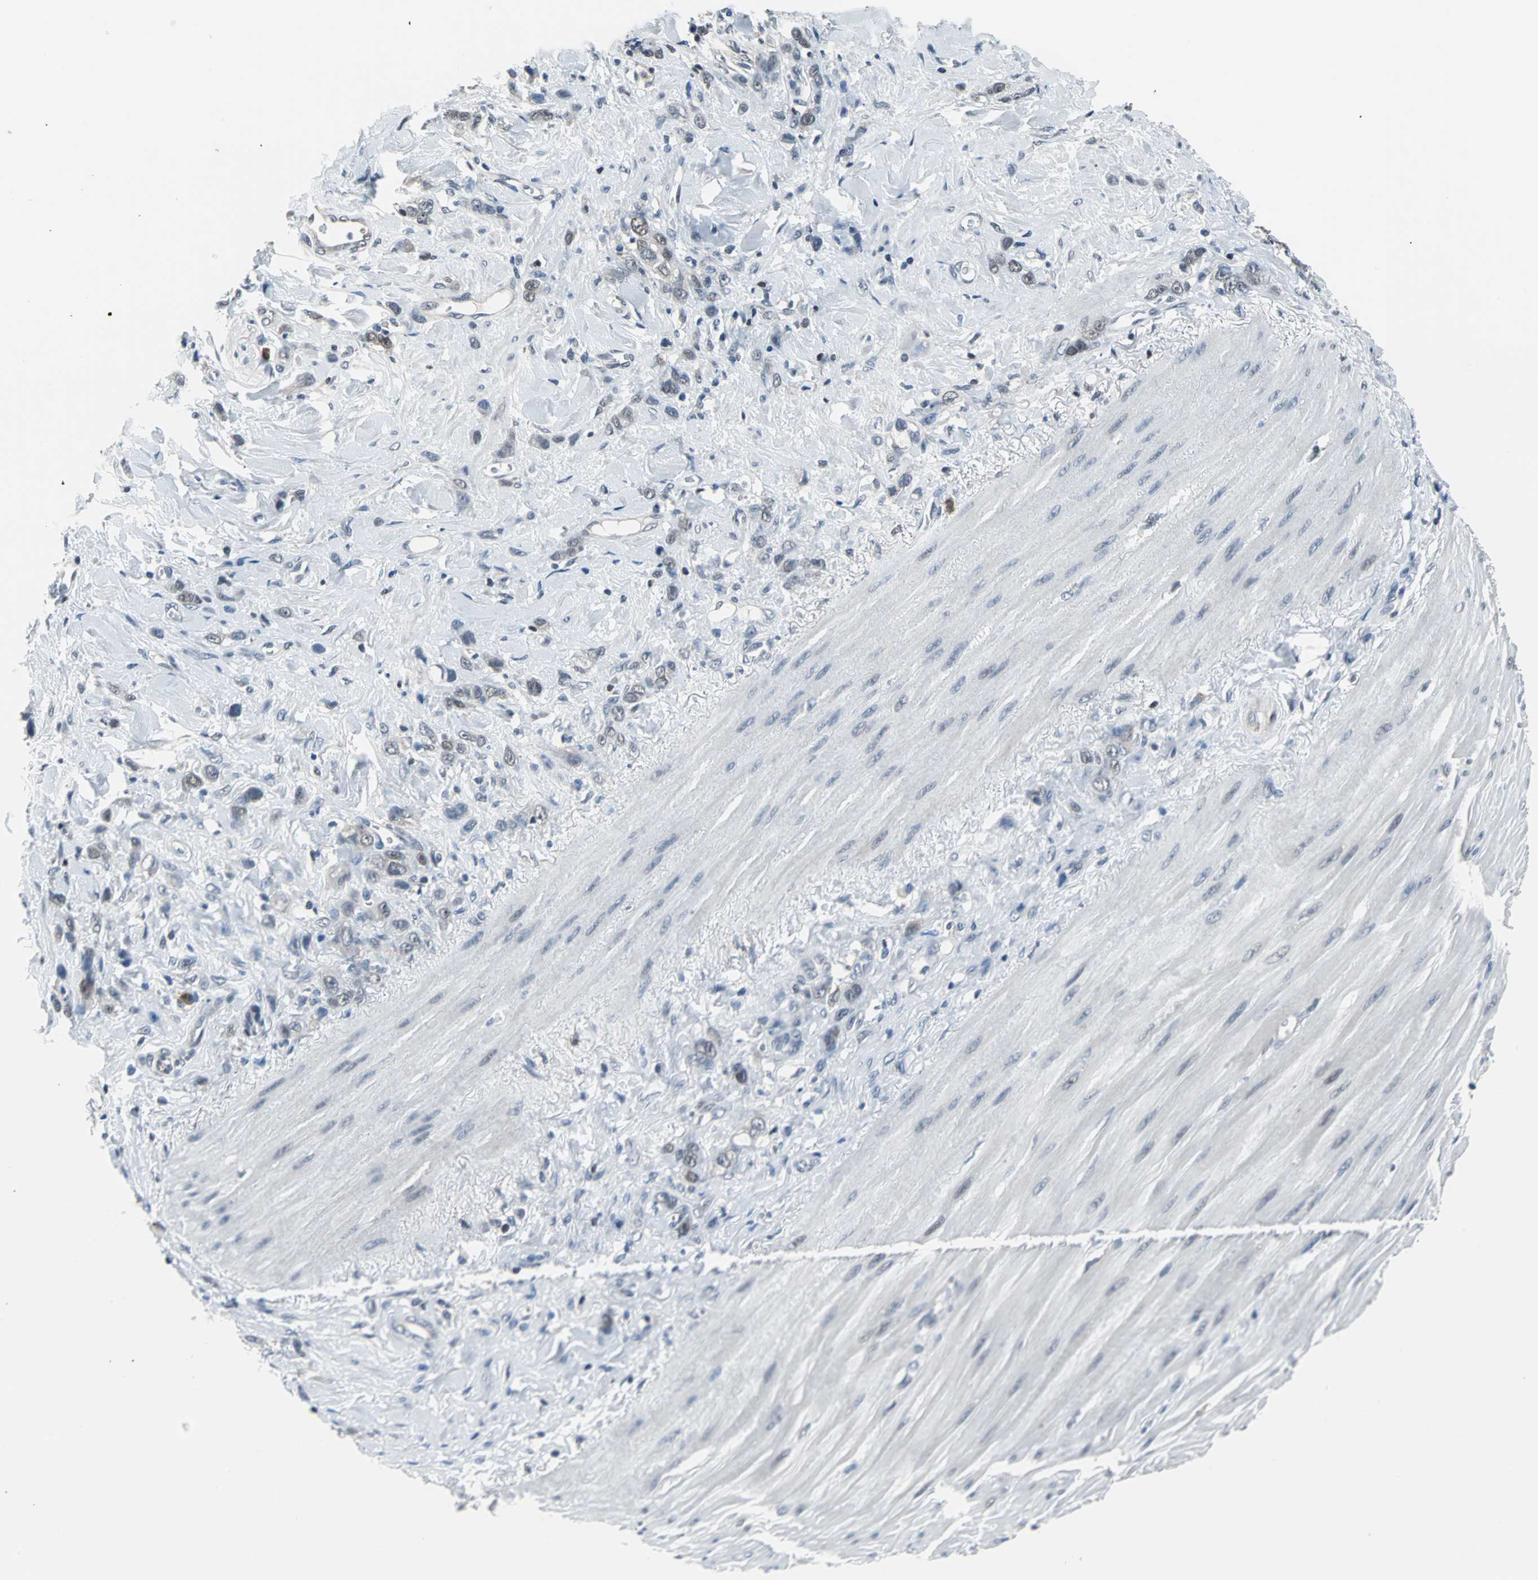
{"staining": {"intensity": "moderate", "quantity": "25%-75%", "location": "nuclear"}, "tissue": "stomach cancer", "cell_type": "Tumor cells", "image_type": "cancer", "snomed": [{"axis": "morphology", "description": "Normal tissue, NOS"}, {"axis": "morphology", "description": "Adenocarcinoma, NOS"}, {"axis": "topography", "description": "Stomach"}], "caption": "A brown stain shows moderate nuclear expression of a protein in stomach adenocarcinoma tumor cells. Using DAB (3,3'-diaminobenzidine) (brown) and hematoxylin (blue) stains, captured at high magnification using brightfield microscopy.", "gene": "USP28", "patient": {"sex": "male", "age": 82}}